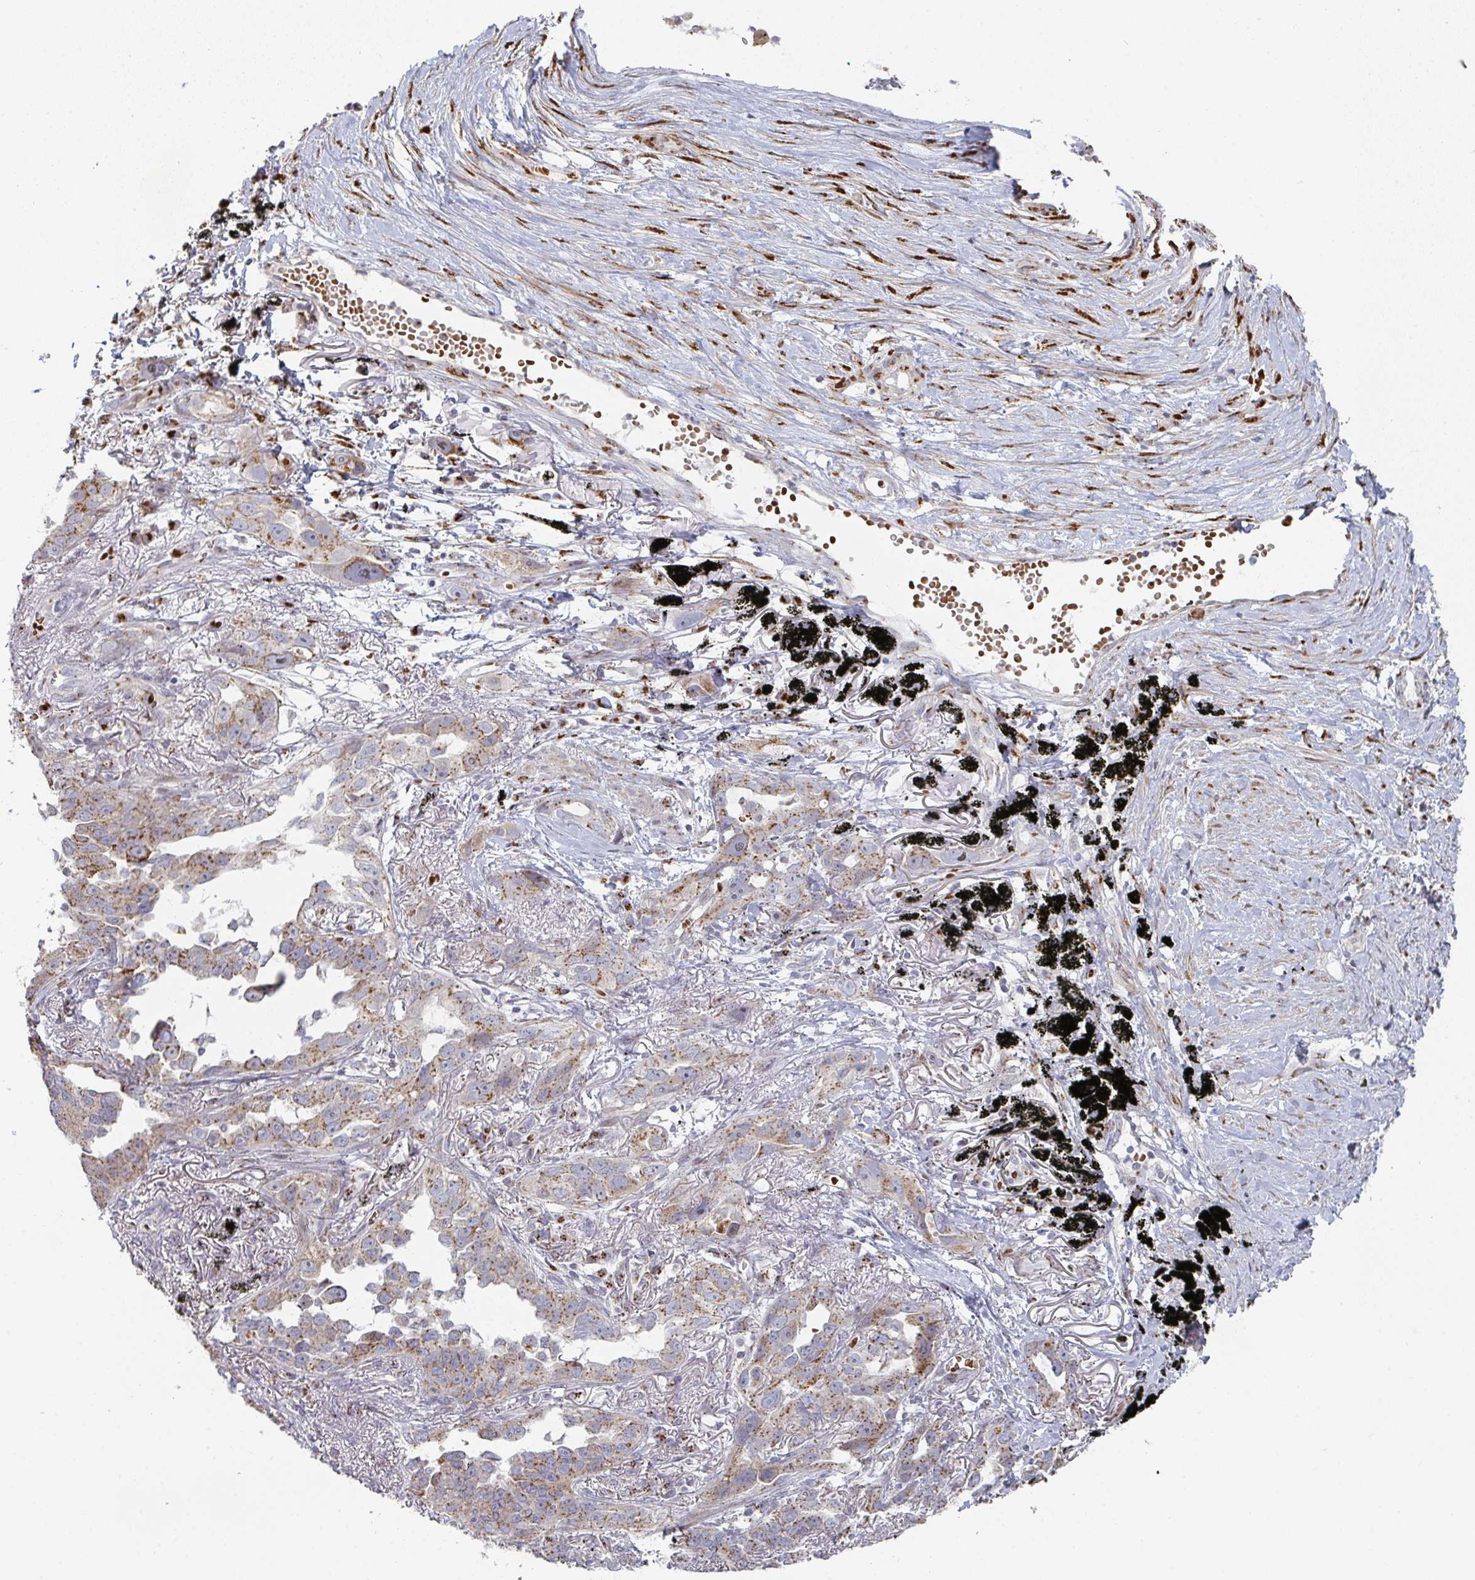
{"staining": {"intensity": "moderate", "quantity": ">75%", "location": "cytoplasmic/membranous"}, "tissue": "lung cancer", "cell_type": "Tumor cells", "image_type": "cancer", "snomed": [{"axis": "morphology", "description": "Adenocarcinoma, NOS"}, {"axis": "topography", "description": "Lung"}], "caption": "High-magnification brightfield microscopy of adenocarcinoma (lung) stained with DAB (brown) and counterstained with hematoxylin (blue). tumor cells exhibit moderate cytoplasmic/membranous staining is appreciated in approximately>75% of cells.", "gene": "ZNF526", "patient": {"sex": "male", "age": 67}}